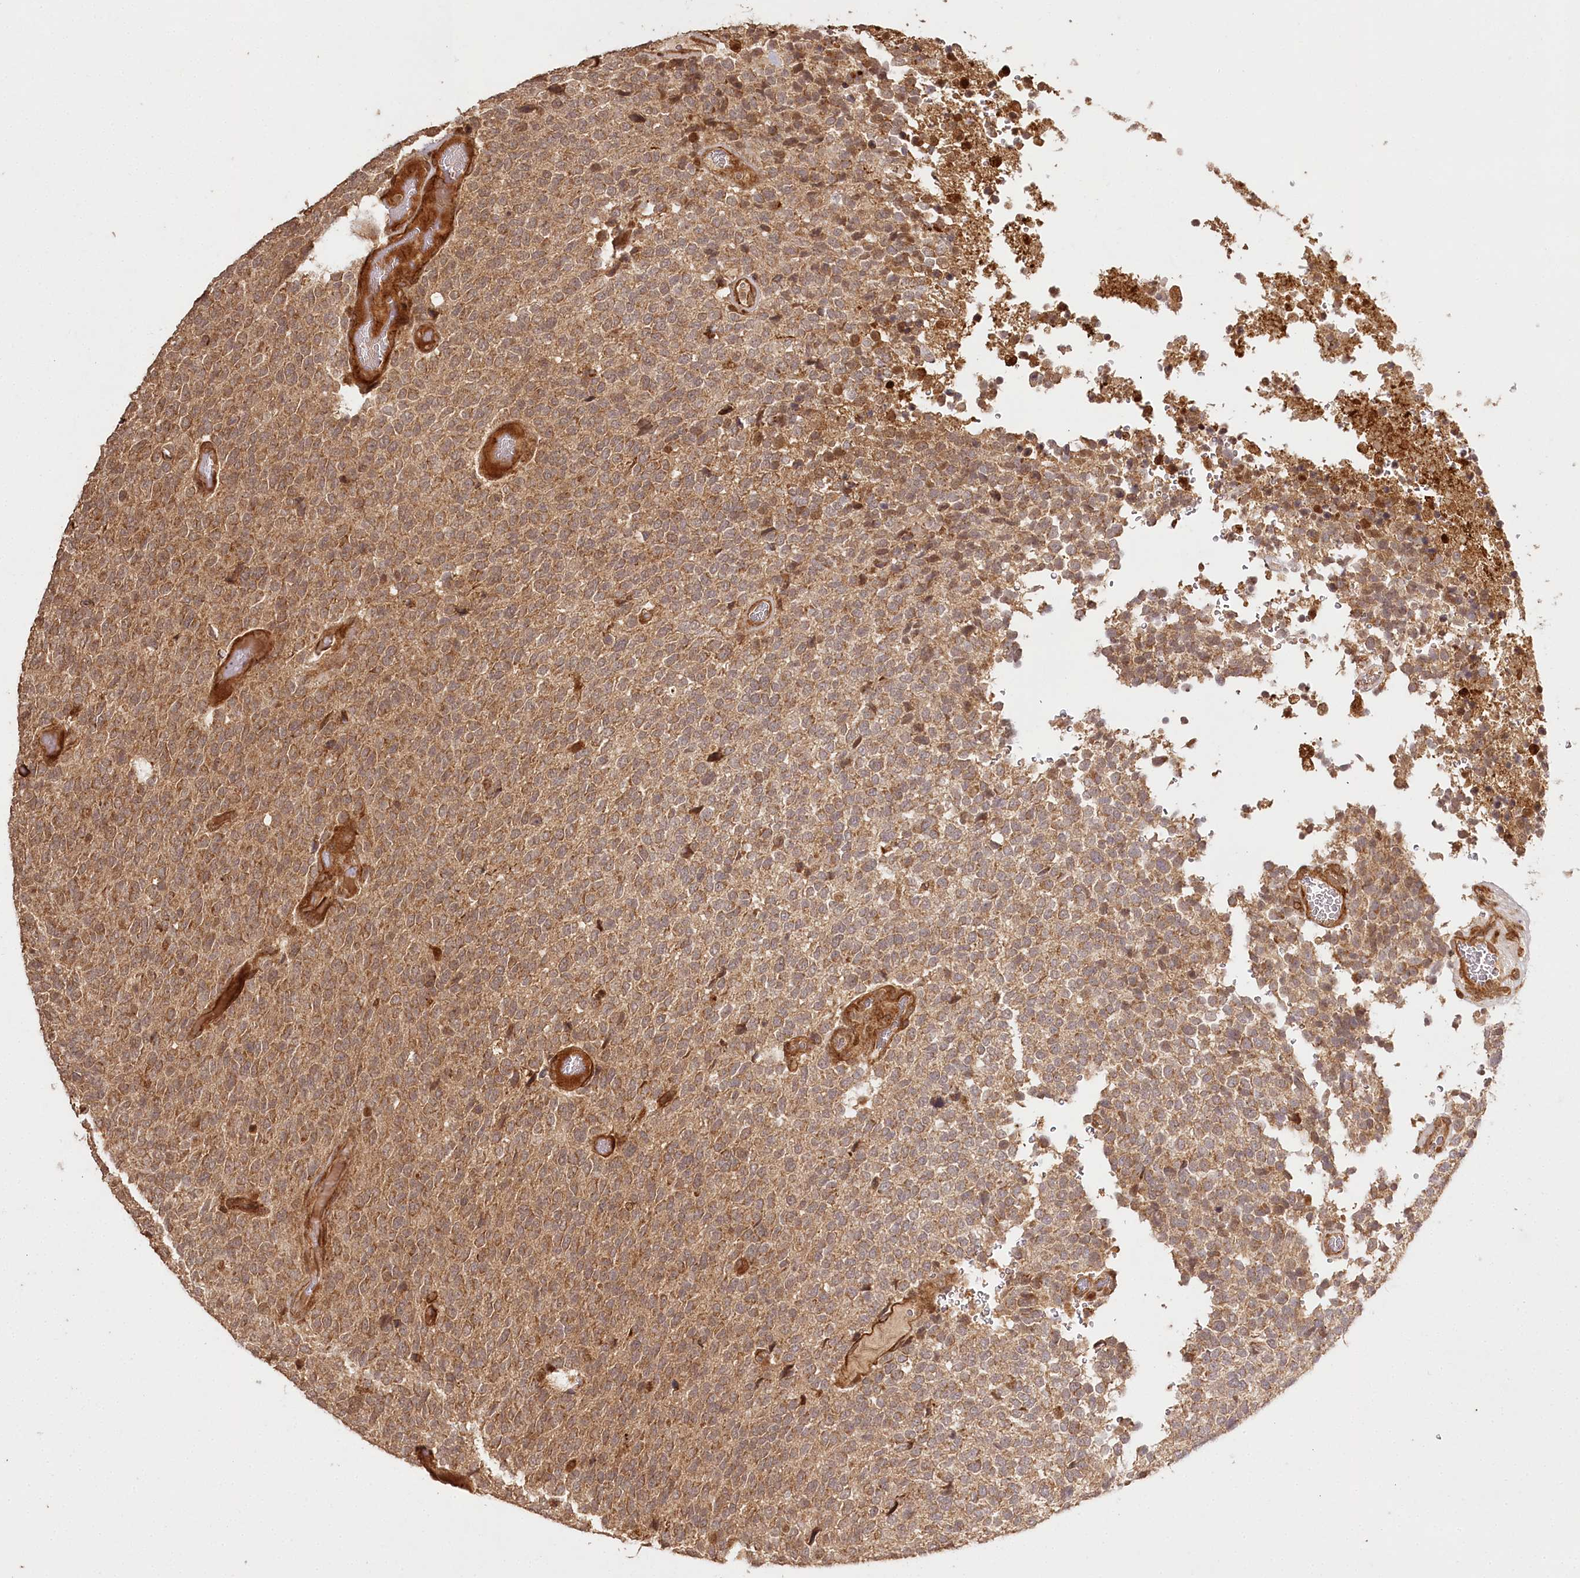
{"staining": {"intensity": "moderate", "quantity": ">75%", "location": "cytoplasmic/membranous,nuclear"}, "tissue": "glioma", "cell_type": "Tumor cells", "image_type": "cancer", "snomed": [{"axis": "morphology", "description": "Glioma, malignant, High grade"}, {"axis": "topography", "description": "pancreas cauda"}], "caption": "High-magnification brightfield microscopy of glioma stained with DAB (3,3'-diaminobenzidine) (brown) and counterstained with hematoxylin (blue). tumor cells exhibit moderate cytoplasmic/membranous and nuclear staining is appreciated in about>75% of cells. (Brightfield microscopy of DAB IHC at high magnification).", "gene": "ULK2", "patient": {"sex": "male", "age": 60}}